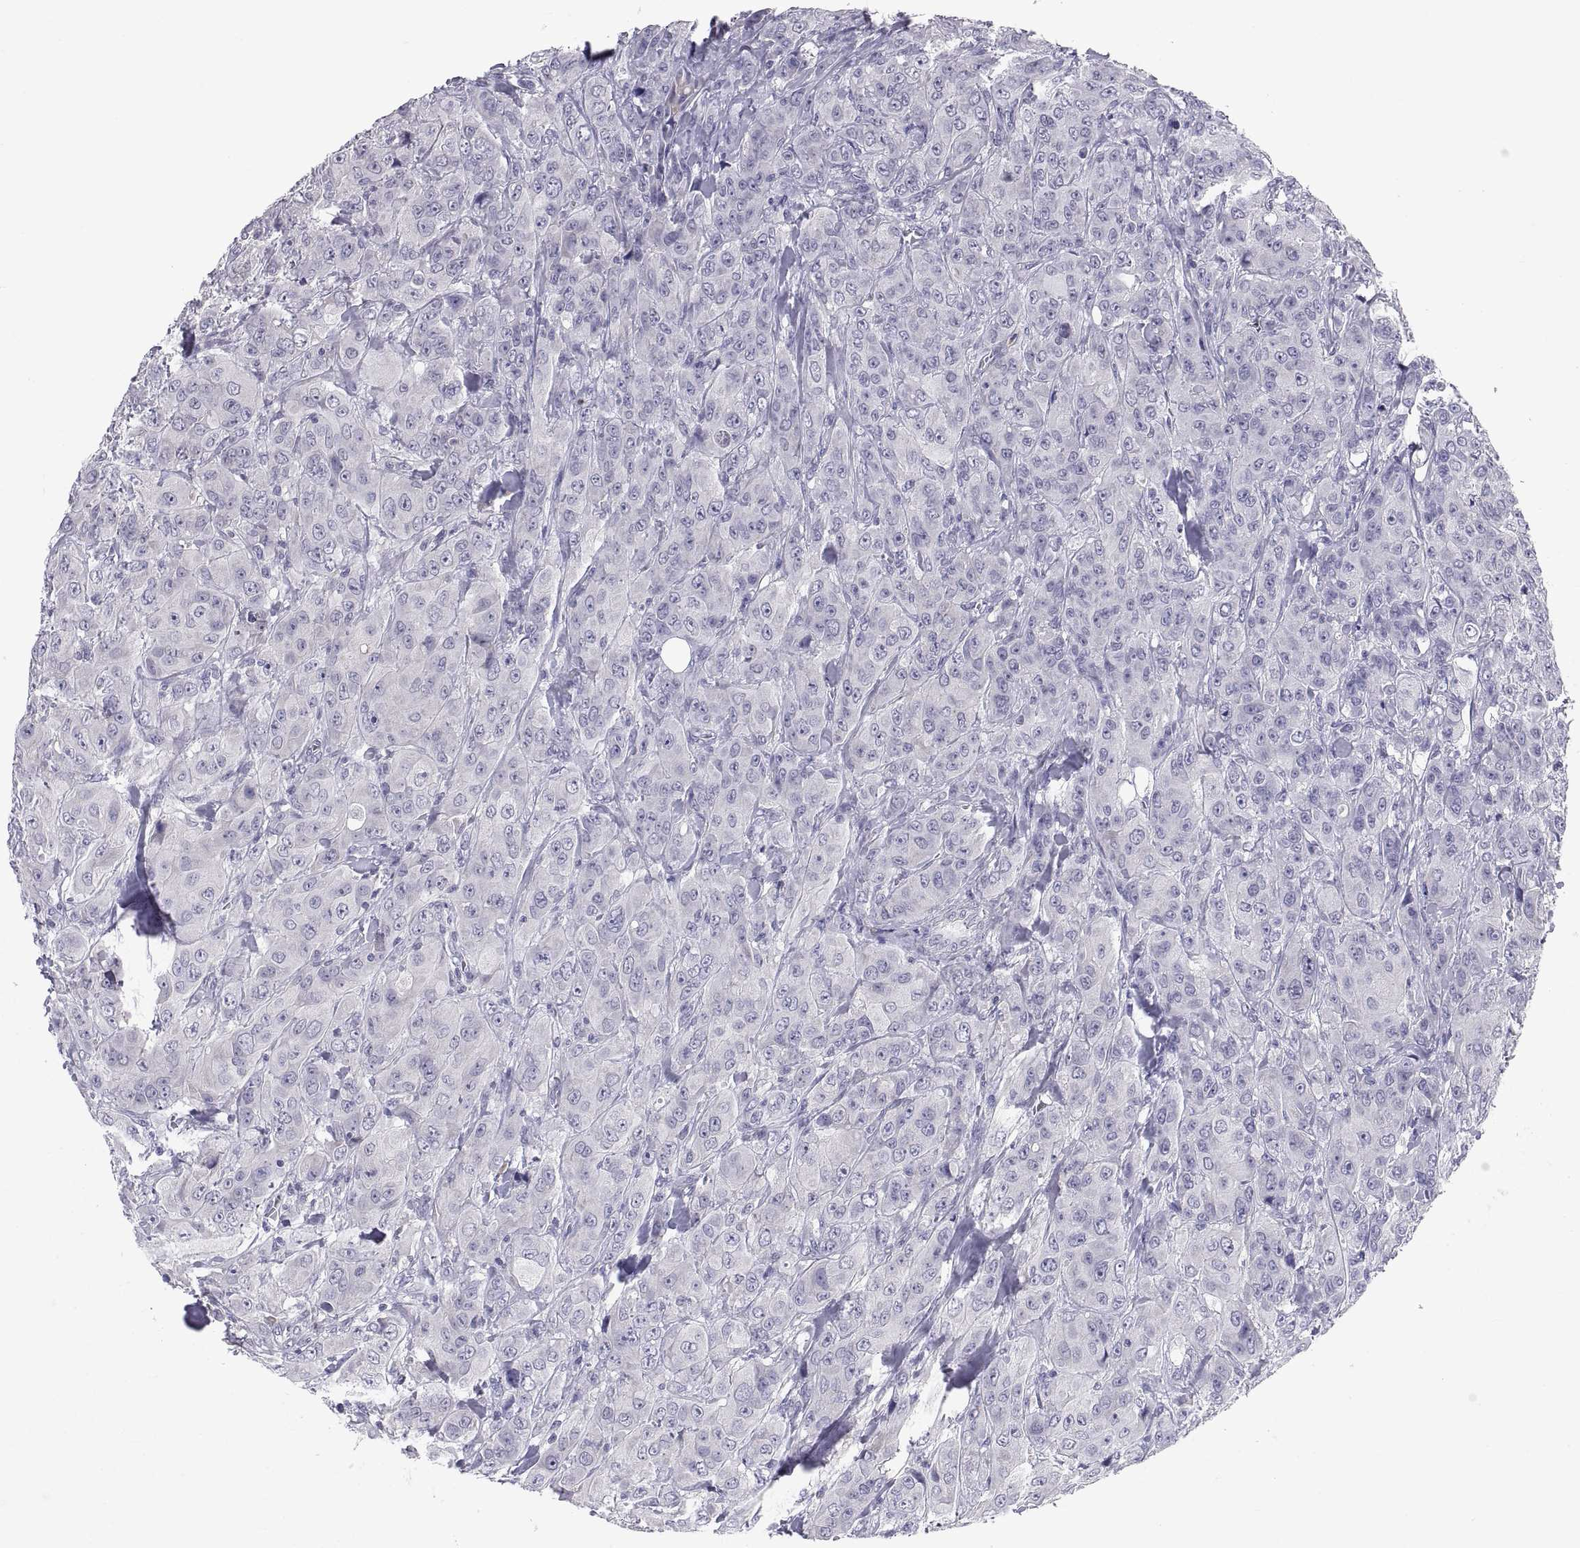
{"staining": {"intensity": "negative", "quantity": "none", "location": "none"}, "tissue": "breast cancer", "cell_type": "Tumor cells", "image_type": "cancer", "snomed": [{"axis": "morphology", "description": "Duct carcinoma"}, {"axis": "topography", "description": "Breast"}], "caption": "Breast cancer (infiltrating ductal carcinoma) stained for a protein using immunohistochemistry (IHC) exhibits no staining tumor cells.", "gene": "PKP1", "patient": {"sex": "female", "age": 43}}